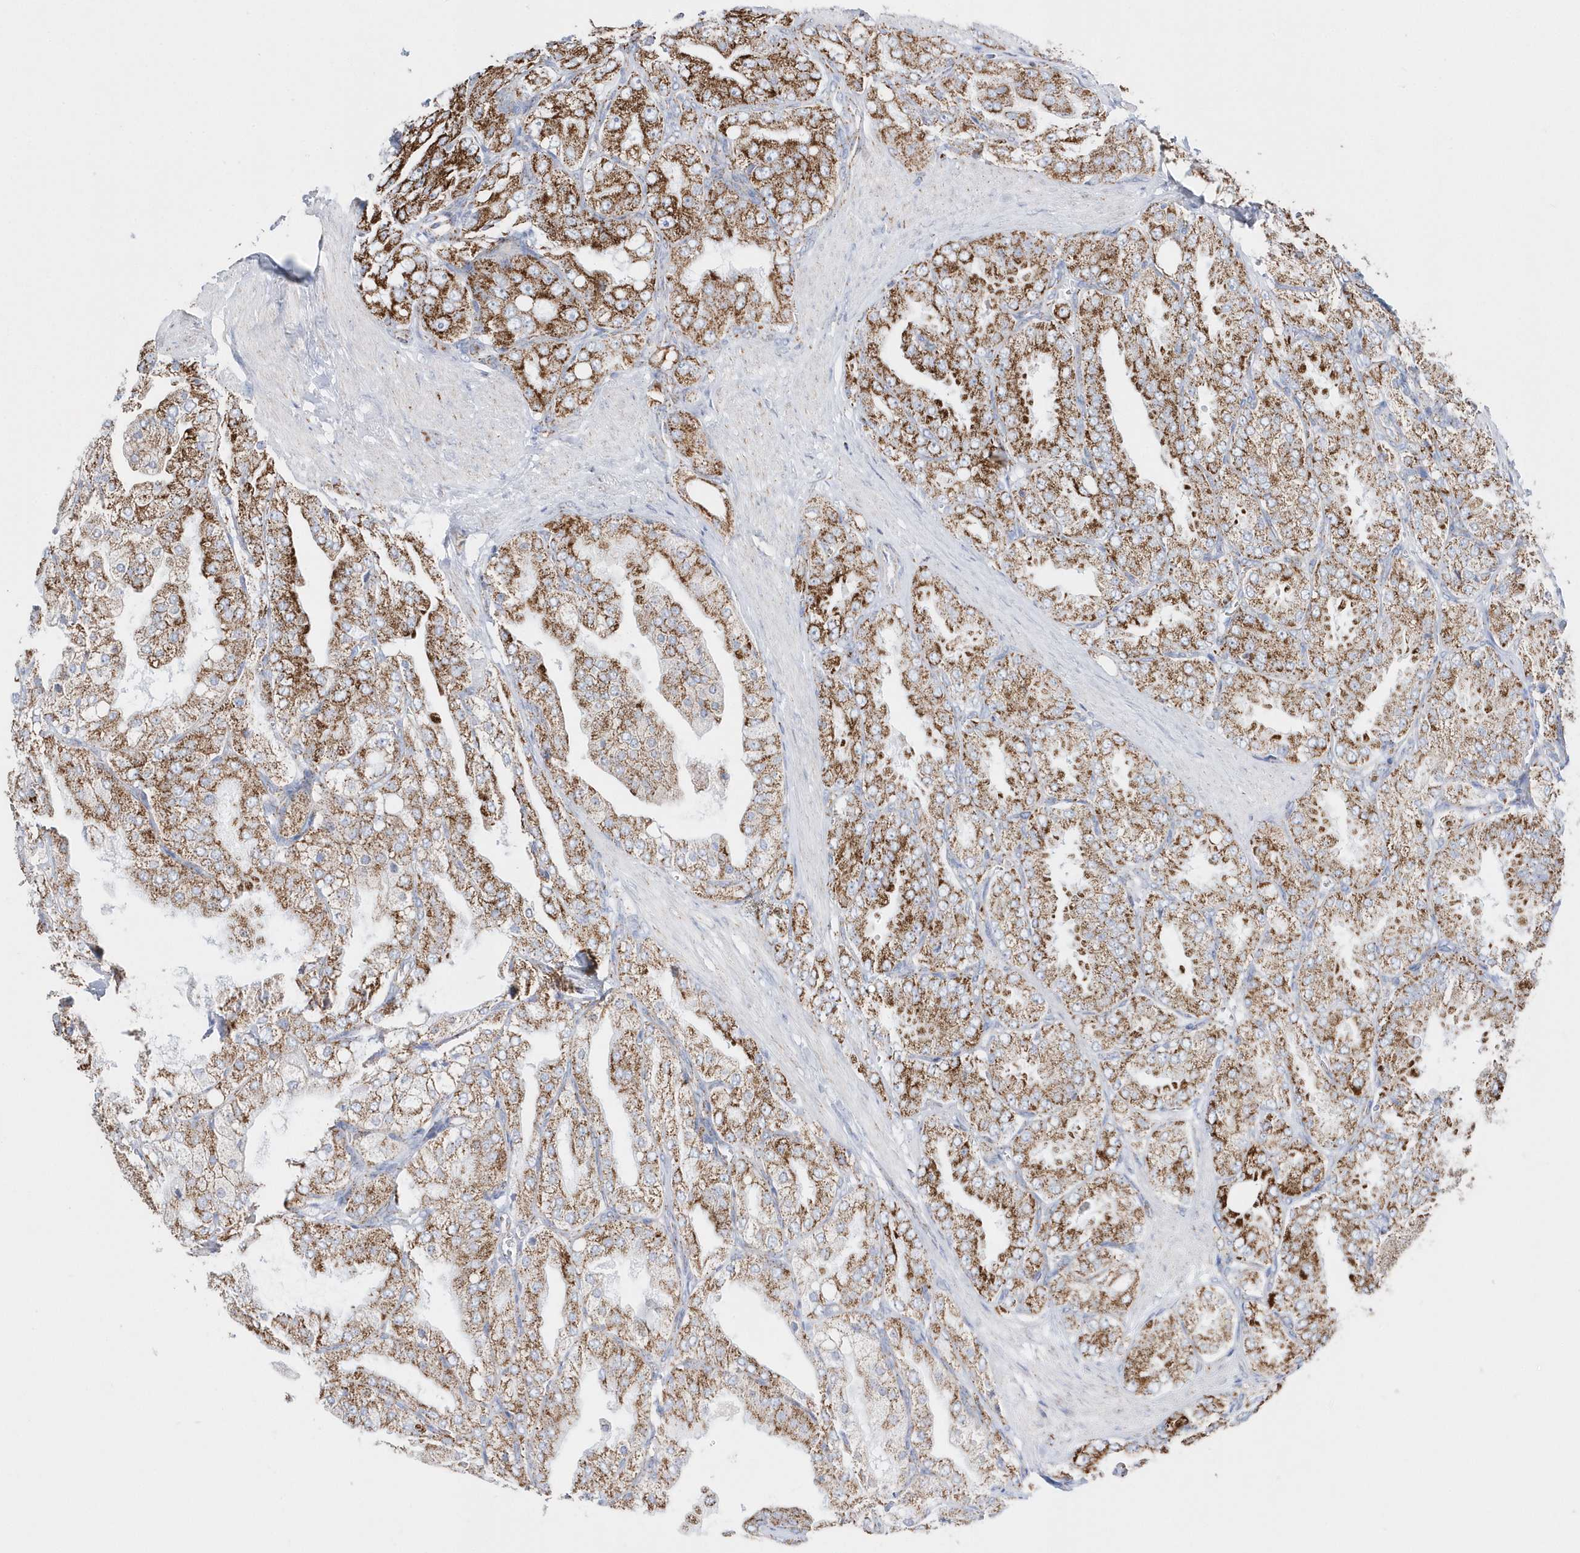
{"staining": {"intensity": "moderate", "quantity": ">75%", "location": "cytoplasmic/membranous"}, "tissue": "prostate cancer", "cell_type": "Tumor cells", "image_type": "cancer", "snomed": [{"axis": "morphology", "description": "Adenocarcinoma, High grade"}, {"axis": "topography", "description": "Prostate"}], "caption": "Immunohistochemistry (IHC) of human adenocarcinoma (high-grade) (prostate) exhibits medium levels of moderate cytoplasmic/membranous staining in approximately >75% of tumor cells. (IHC, brightfield microscopy, high magnification).", "gene": "TMCO6", "patient": {"sex": "male", "age": 50}}